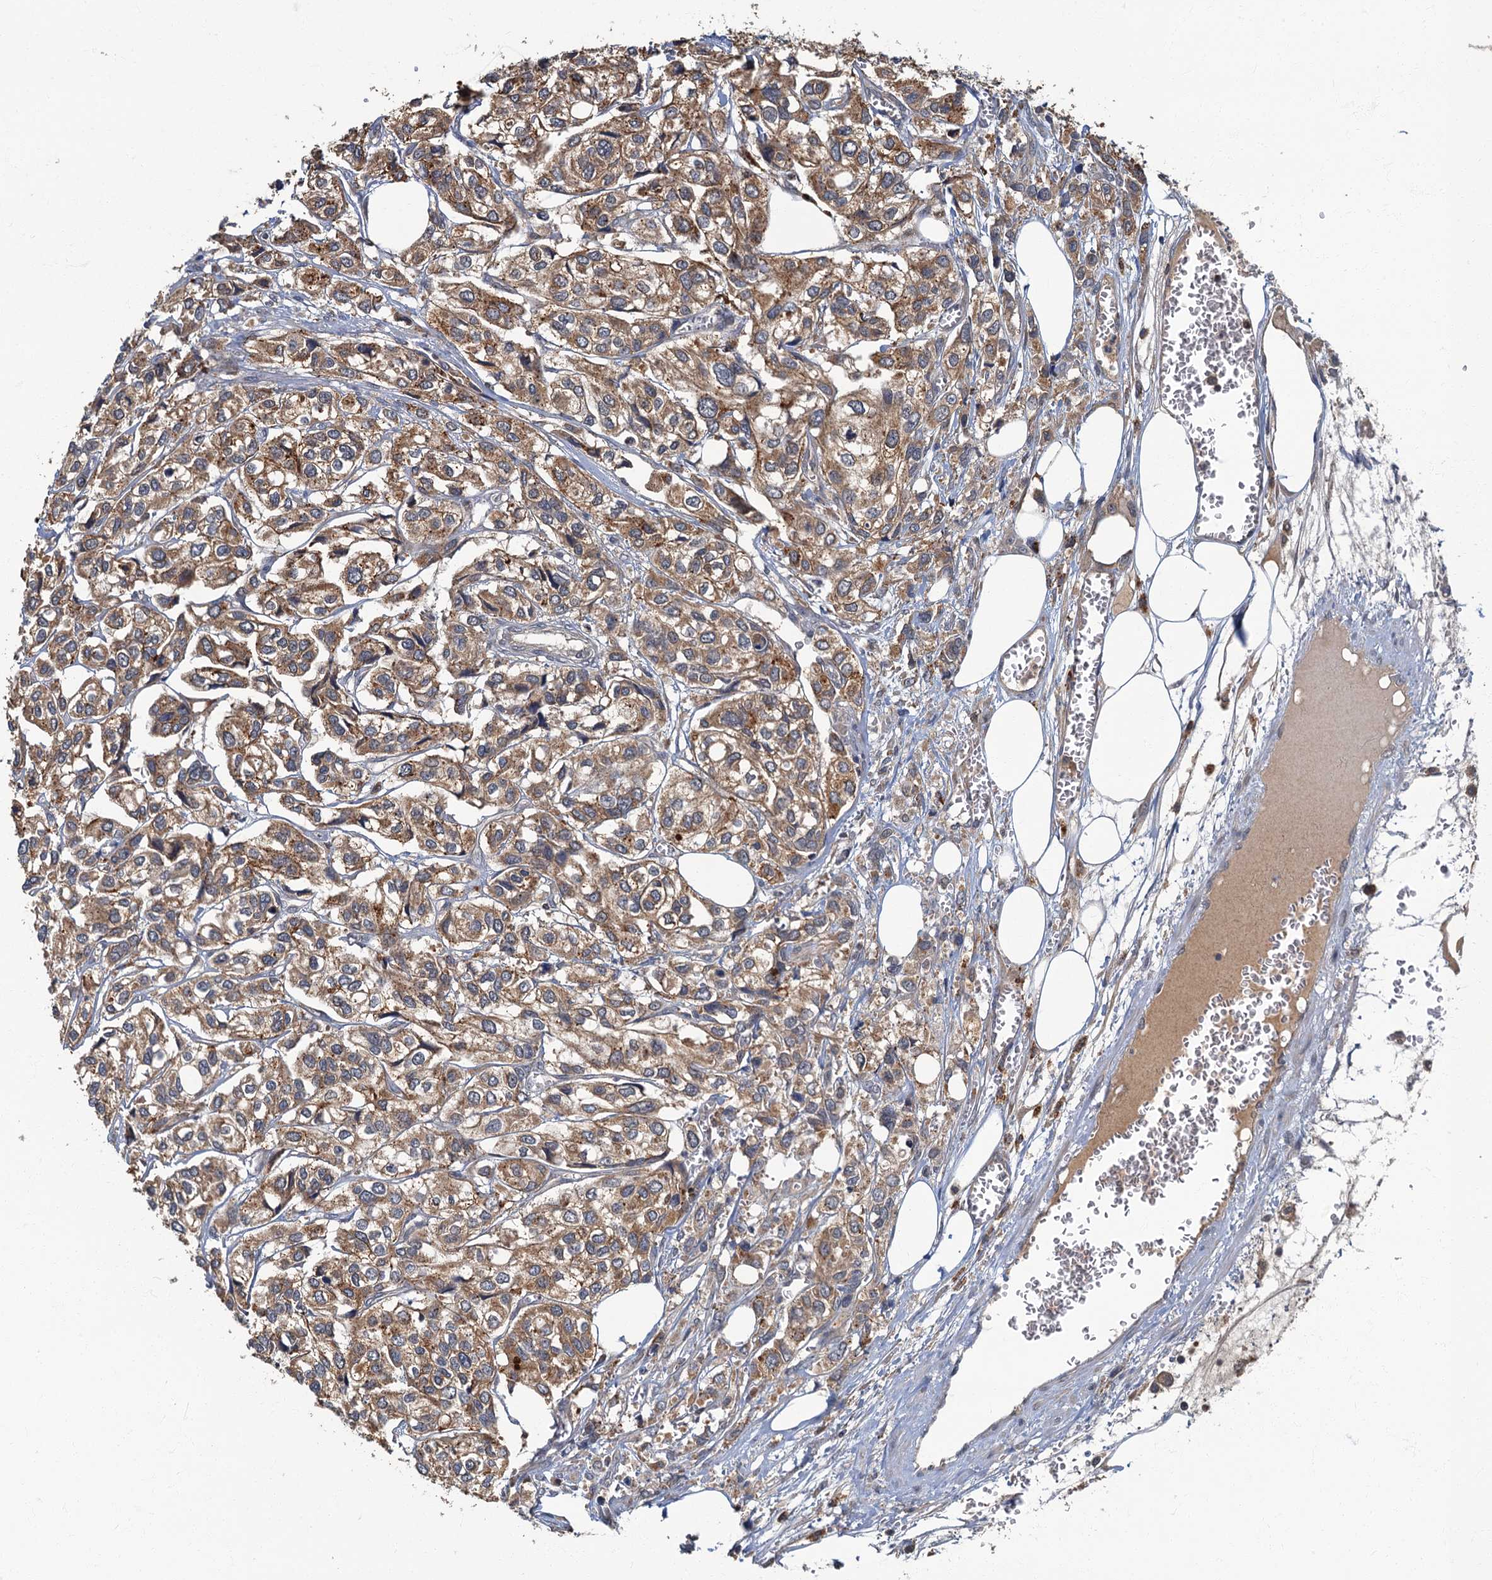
{"staining": {"intensity": "moderate", "quantity": ">75%", "location": "cytoplasmic/membranous"}, "tissue": "urothelial cancer", "cell_type": "Tumor cells", "image_type": "cancer", "snomed": [{"axis": "morphology", "description": "Urothelial carcinoma, High grade"}, {"axis": "topography", "description": "Urinary bladder"}], "caption": "An image of human urothelial cancer stained for a protein shows moderate cytoplasmic/membranous brown staining in tumor cells. Immunohistochemistry stains the protein in brown and the nuclei are stained blue.", "gene": "WDCP", "patient": {"sex": "male", "age": 67}}